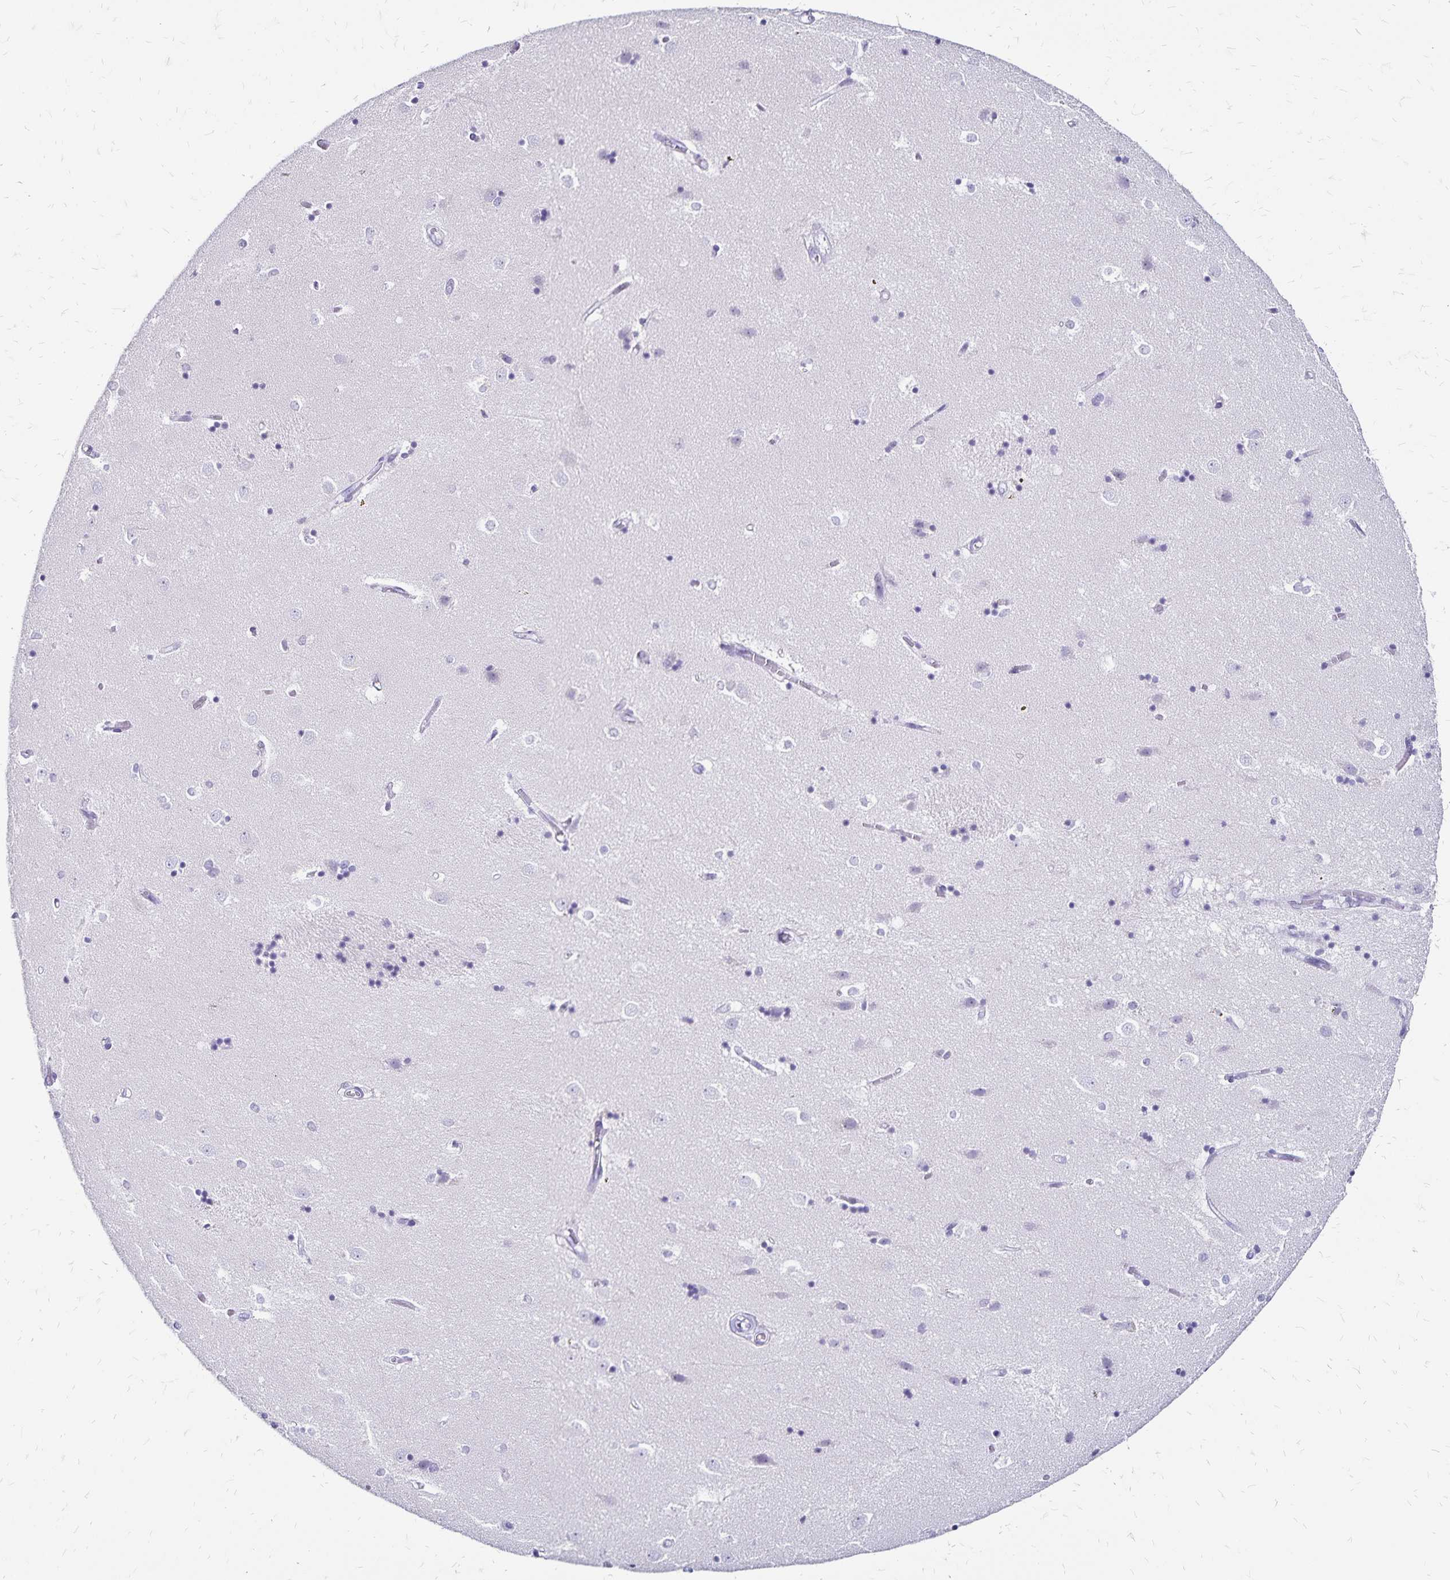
{"staining": {"intensity": "negative", "quantity": "none", "location": "none"}, "tissue": "caudate", "cell_type": "Glial cells", "image_type": "normal", "snomed": [{"axis": "morphology", "description": "Normal tissue, NOS"}, {"axis": "topography", "description": "Lateral ventricle wall"}], "caption": "The immunohistochemistry (IHC) photomicrograph has no significant expression in glial cells of caudate. The staining is performed using DAB brown chromogen with nuclei counter-stained in using hematoxylin.", "gene": "IKZF1", "patient": {"sex": "male", "age": 54}}